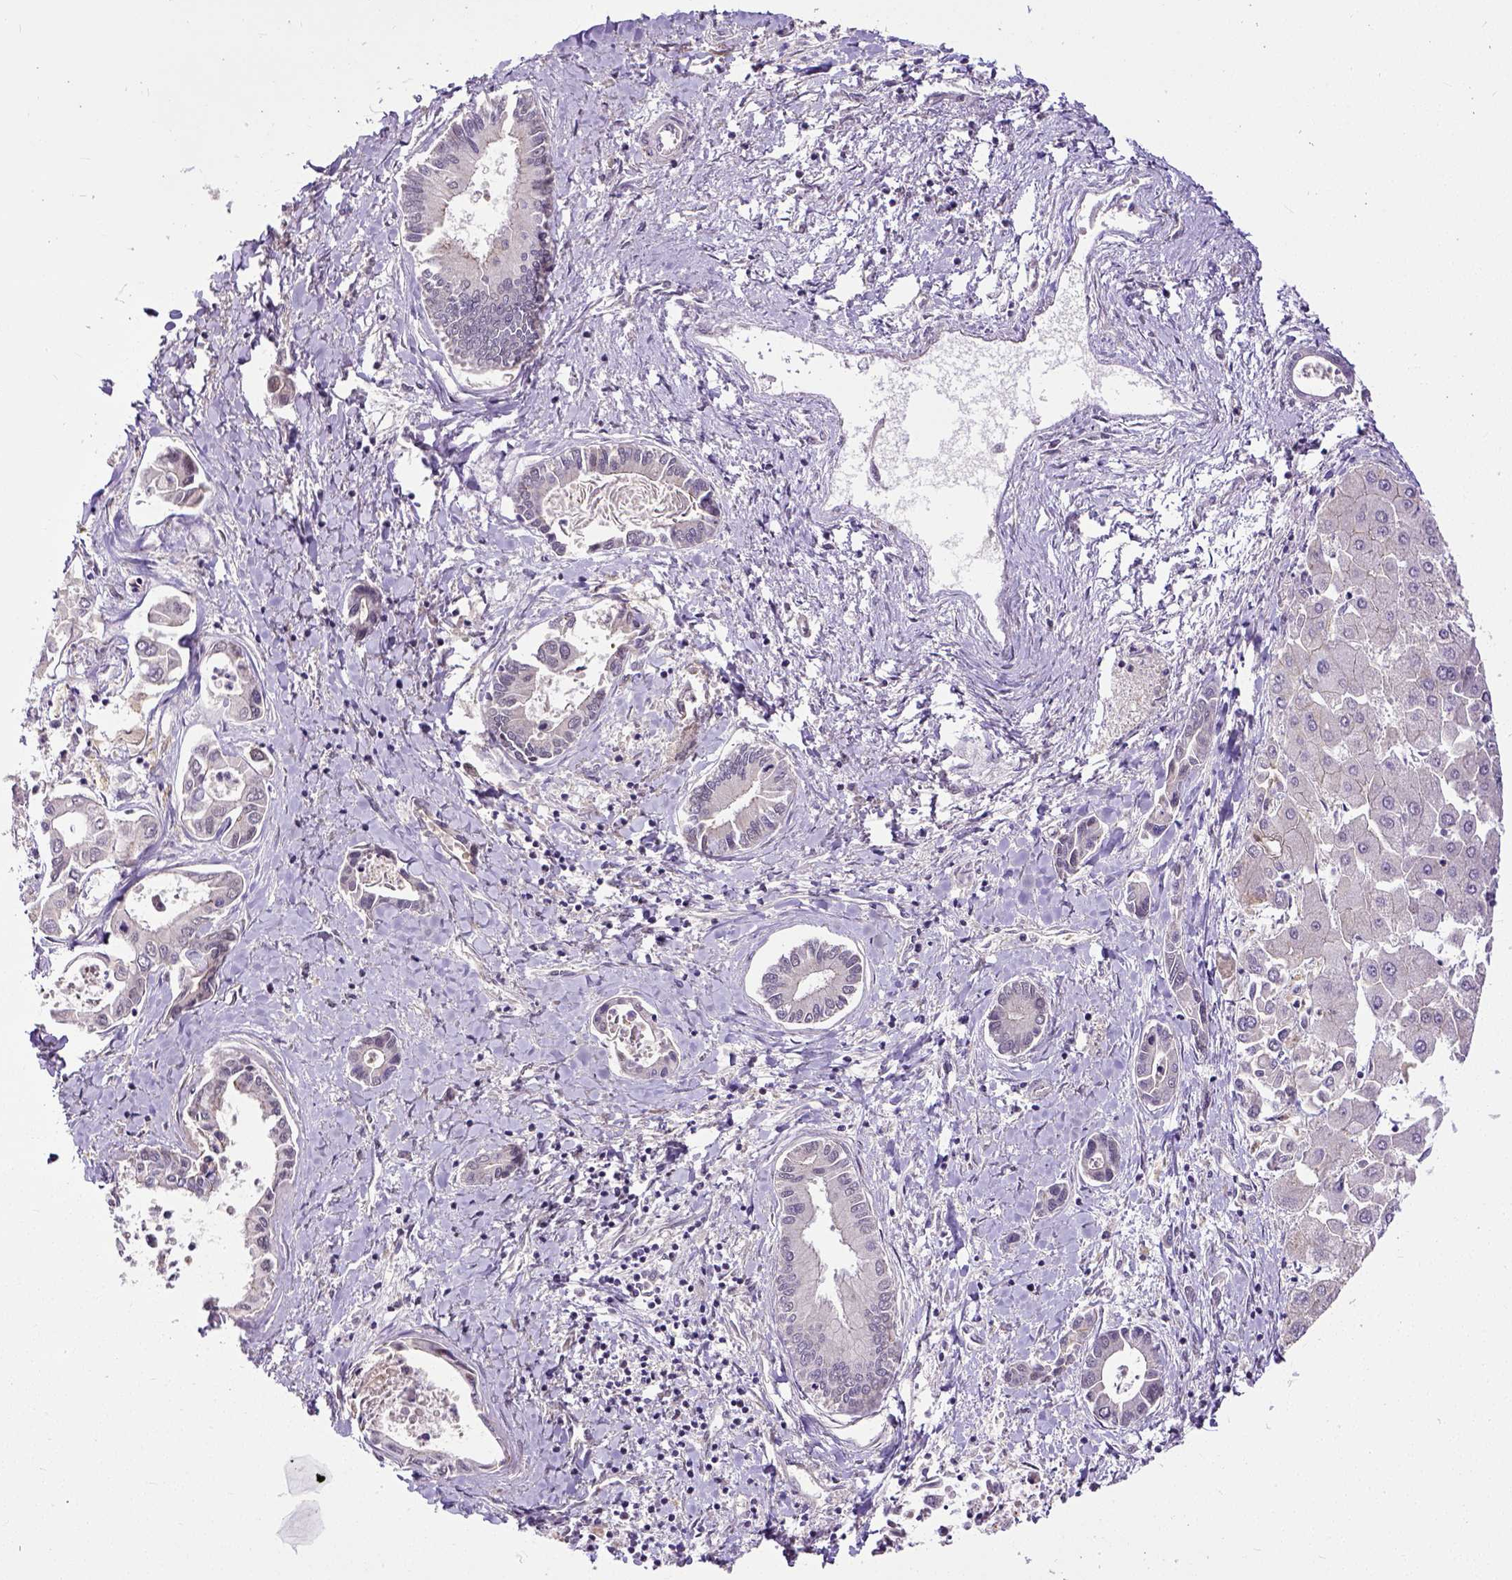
{"staining": {"intensity": "negative", "quantity": "none", "location": "none"}, "tissue": "liver cancer", "cell_type": "Tumor cells", "image_type": "cancer", "snomed": [{"axis": "morphology", "description": "Cholangiocarcinoma"}, {"axis": "topography", "description": "Liver"}], "caption": "Immunohistochemical staining of human liver cholangiocarcinoma demonstrates no significant expression in tumor cells. (Brightfield microscopy of DAB IHC at high magnification).", "gene": "DICER1", "patient": {"sex": "male", "age": 66}}